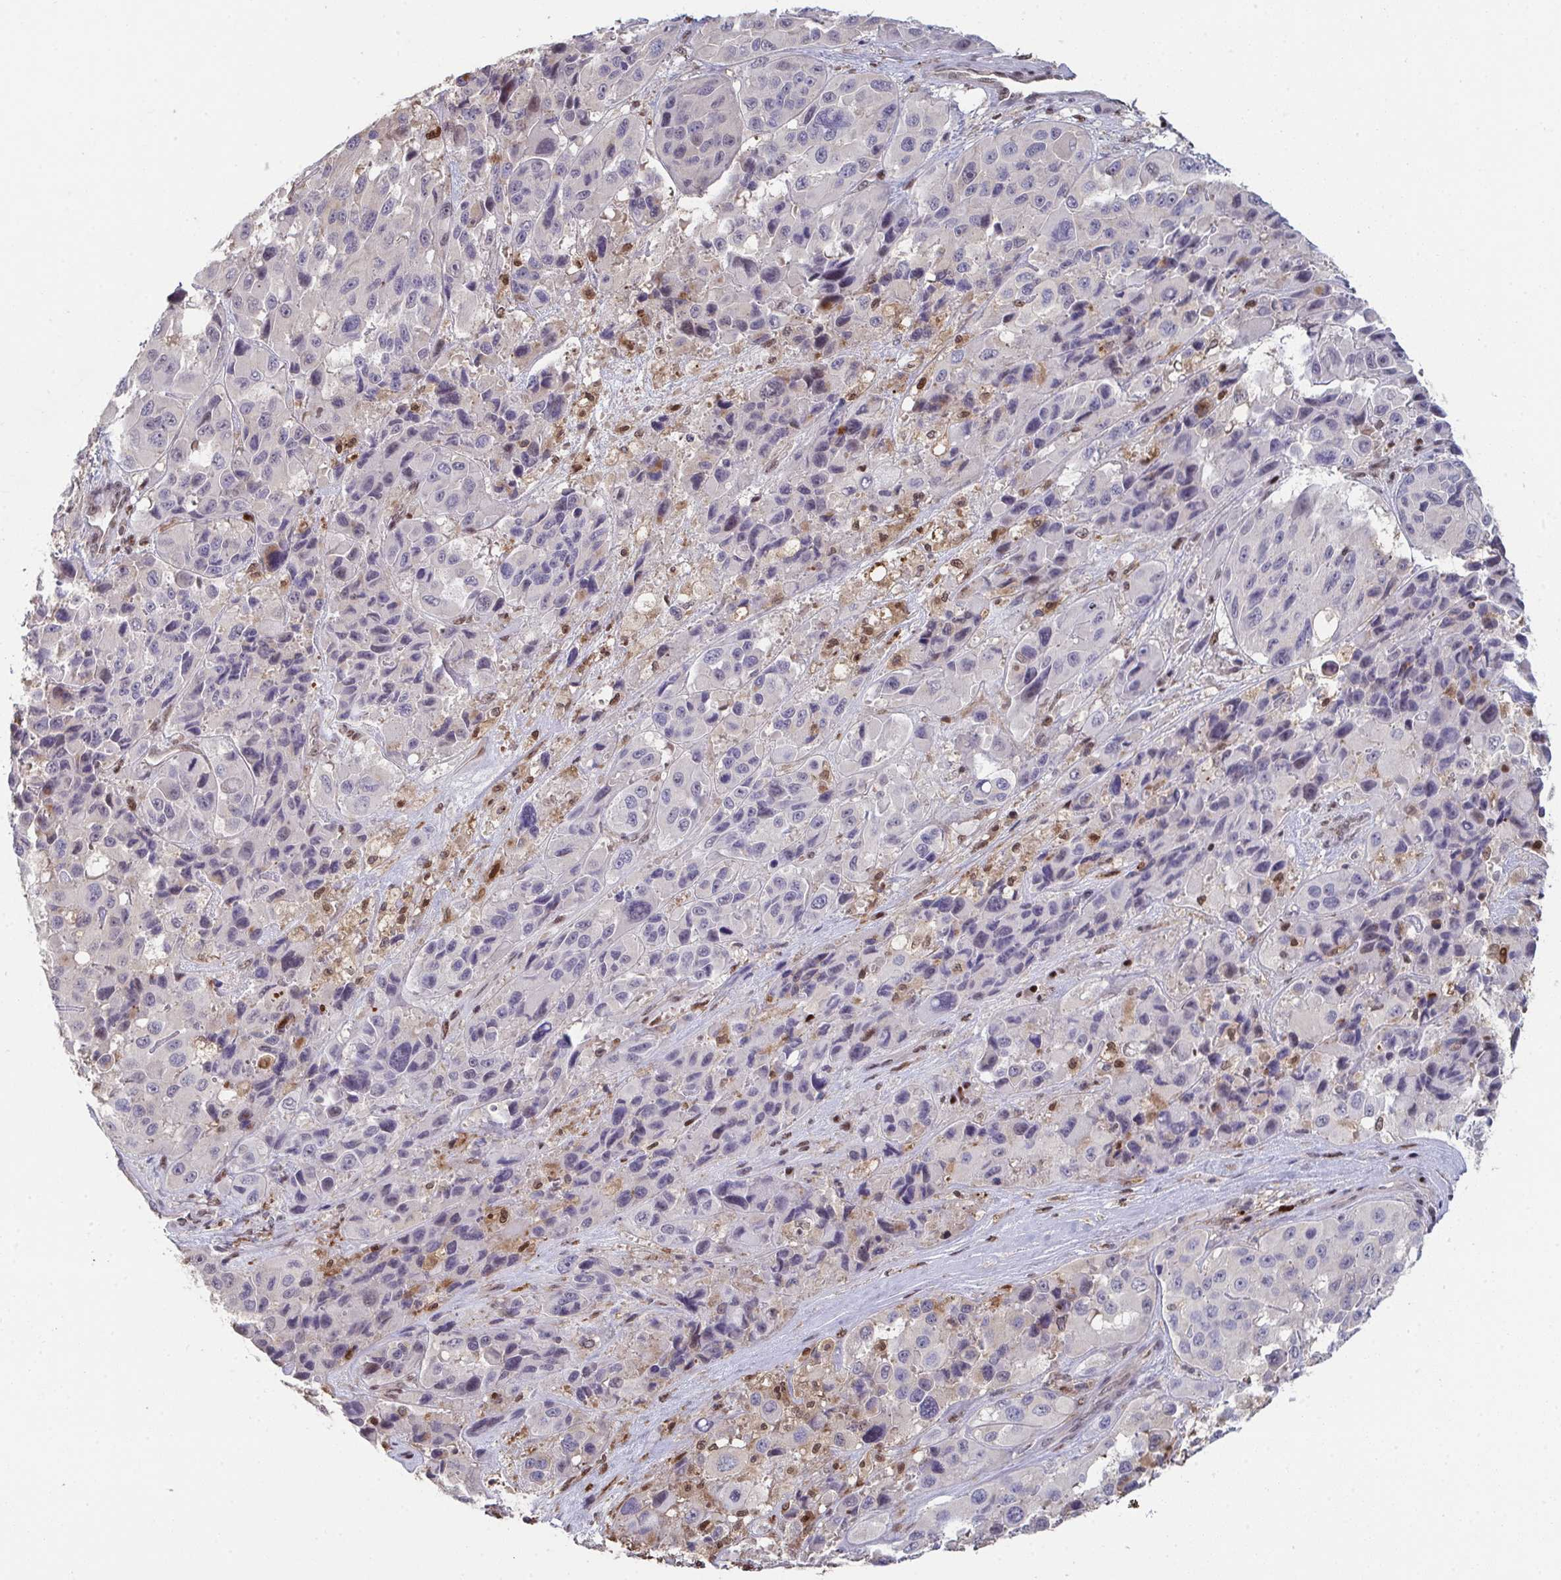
{"staining": {"intensity": "negative", "quantity": "none", "location": "none"}, "tissue": "melanoma", "cell_type": "Tumor cells", "image_type": "cancer", "snomed": [{"axis": "morphology", "description": "Malignant melanoma, Metastatic site"}, {"axis": "topography", "description": "Lymph node"}], "caption": "Immunohistochemical staining of human malignant melanoma (metastatic site) reveals no significant expression in tumor cells. Brightfield microscopy of IHC stained with DAB (brown) and hematoxylin (blue), captured at high magnification.", "gene": "ACD", "patient": {"sex": "female", "age": 65}}